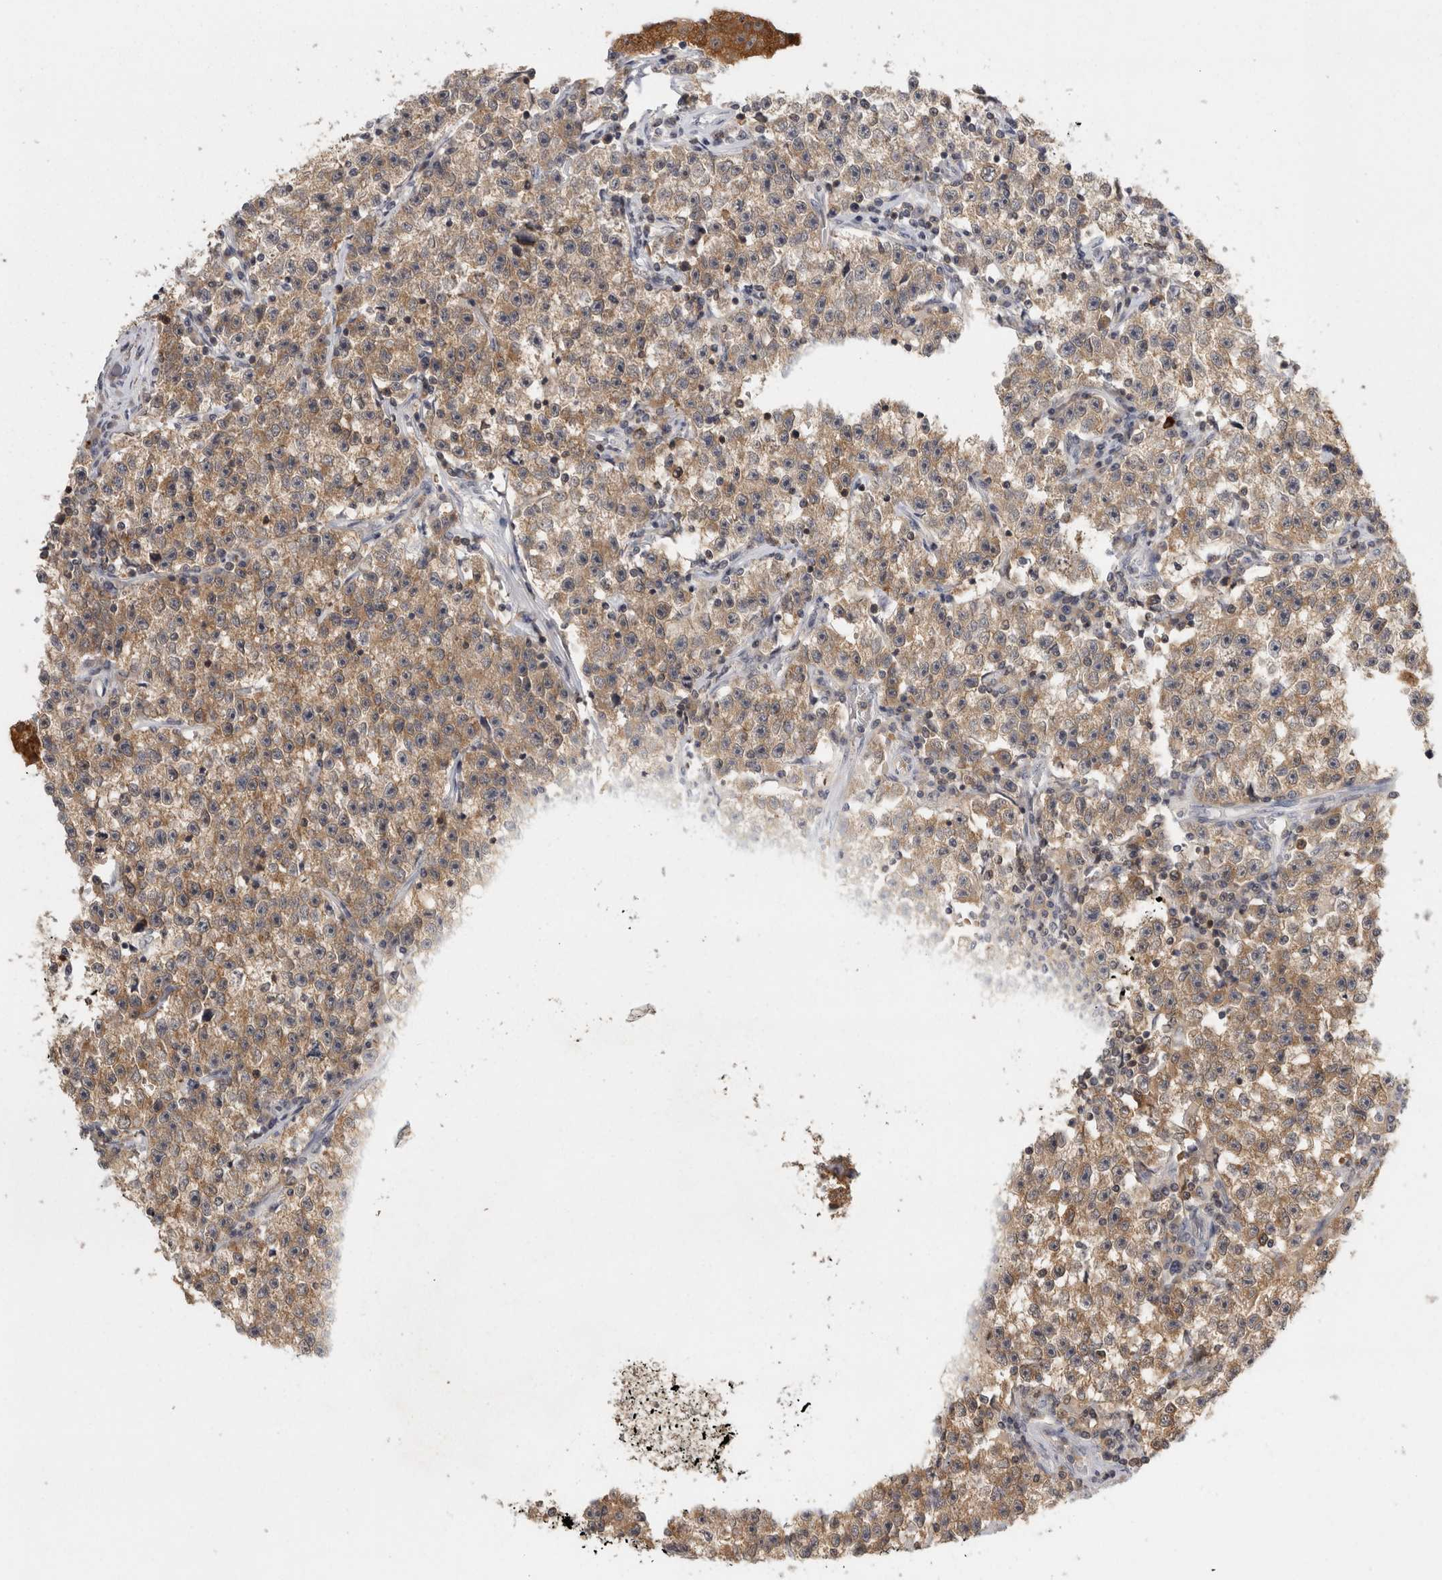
{"staining": {"intensity": "weak", "quantity": ">75%", "location": "cytoplasmic/membranous"}, "tissue": "testis cancer", "cell_type": "Tumor cells", "image_type": "cancer", "snomed": [{"axis": "morphology", "description": "Seminoma, NOS"}, {"axis": "topography", "description": "Testis"}], "caption": "A high-resolution micrograph shows immunohistochemistry staining of testis cancer (seminoma), which demonstrates weak cytoplasmic/membranous expression in approximately >75% of tumor cells.", "gene": "ACAT2", "patient": {"sex": "male", "age": 22}}